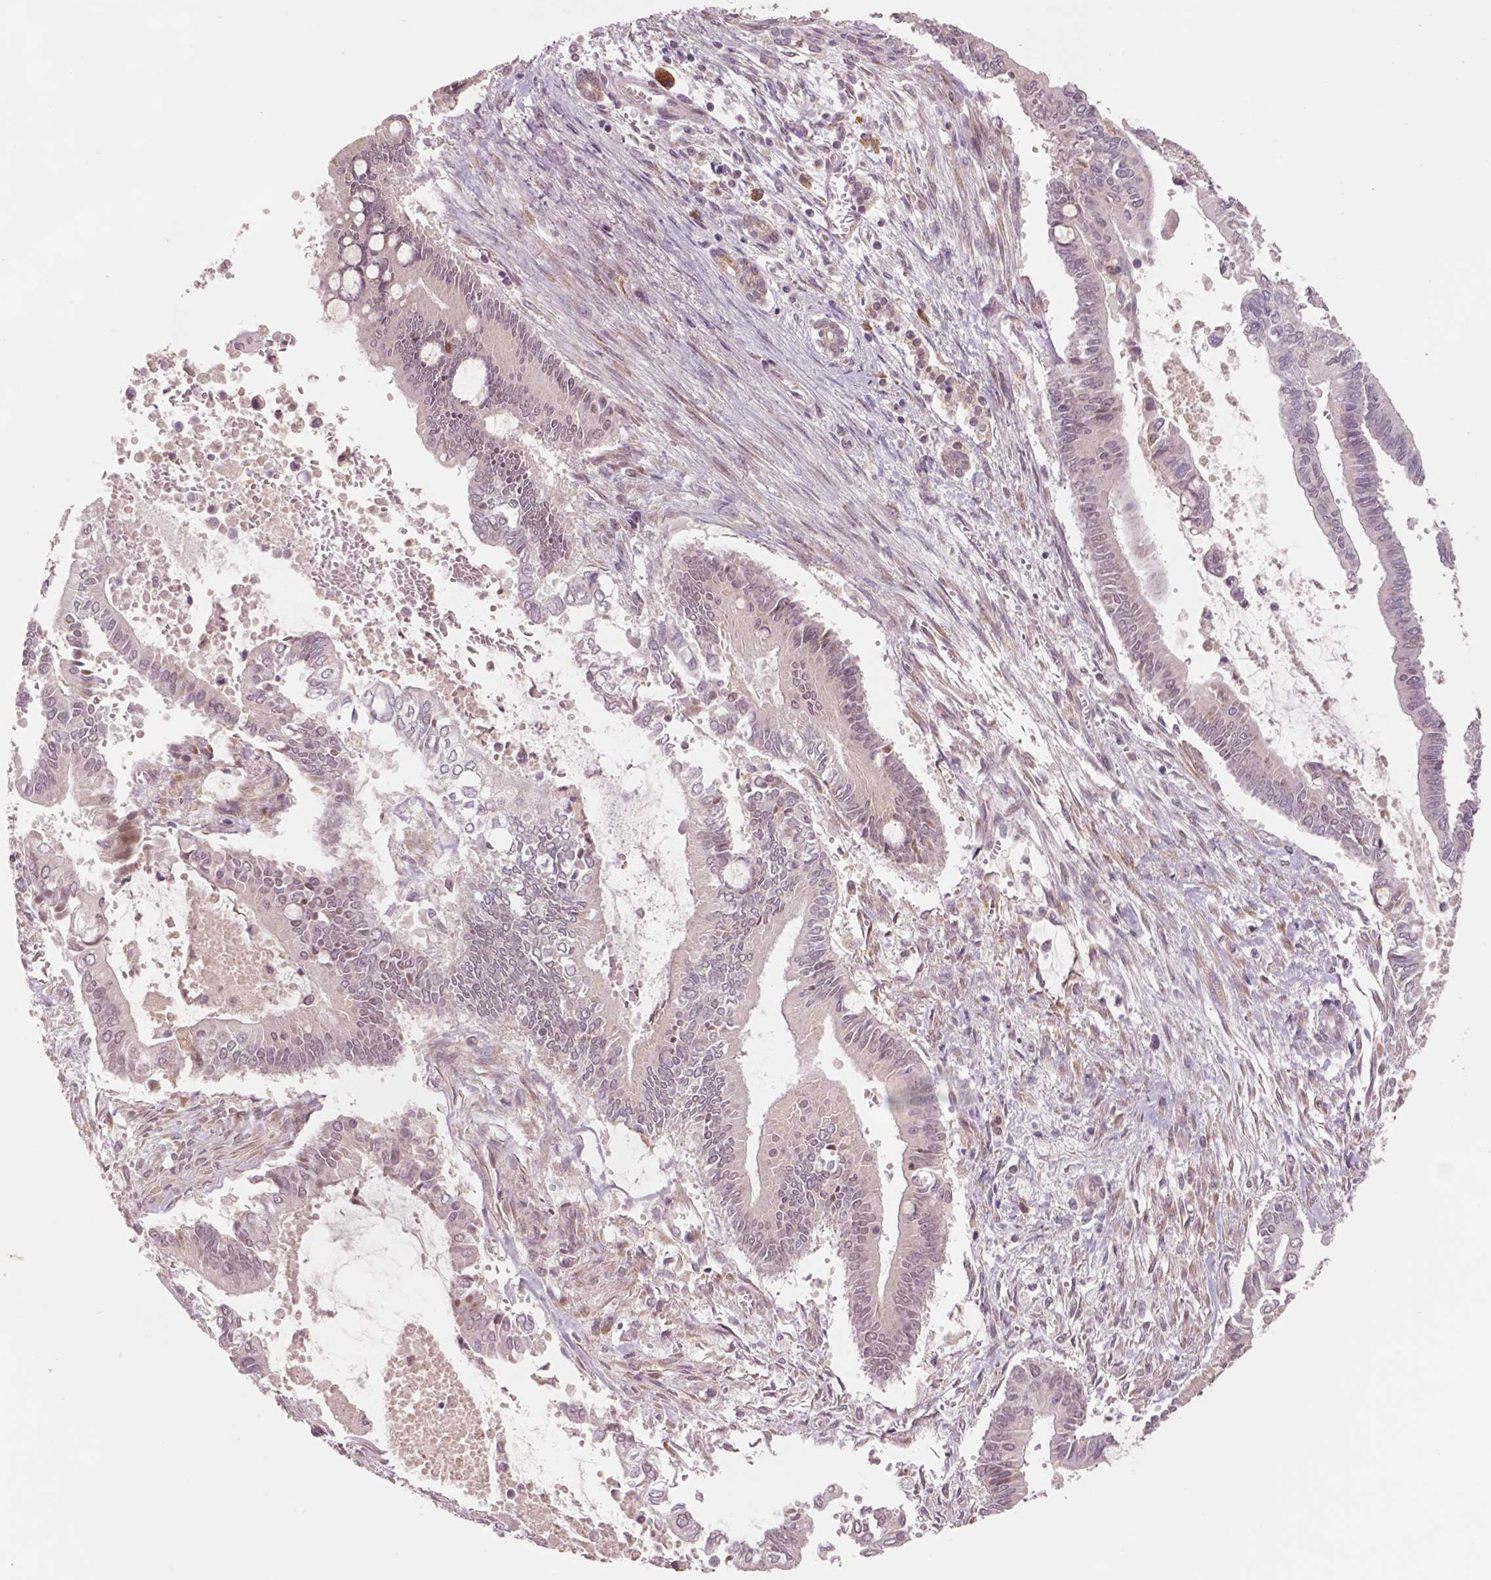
{"staining": {"intensity": "negative", "quantity": "none", "location": "none"}, "tissue": "pancreatic cancer", "cell_type": "Tumor cells", "image_type": "cancer", "snomed": [{"axis": "morphology", "description": "Adenocarcinoma, NOS"}, {"axis": "topography", "description": "Pancreas"}], "caption": "Immunohistochemistry of pancreatic cancer (adenocarcinoma) exhibits no staining in tumor cells. Nuclei are stained in blue.", "gene": "STAT3", "patient": {"sex": "male", "age": 68}}